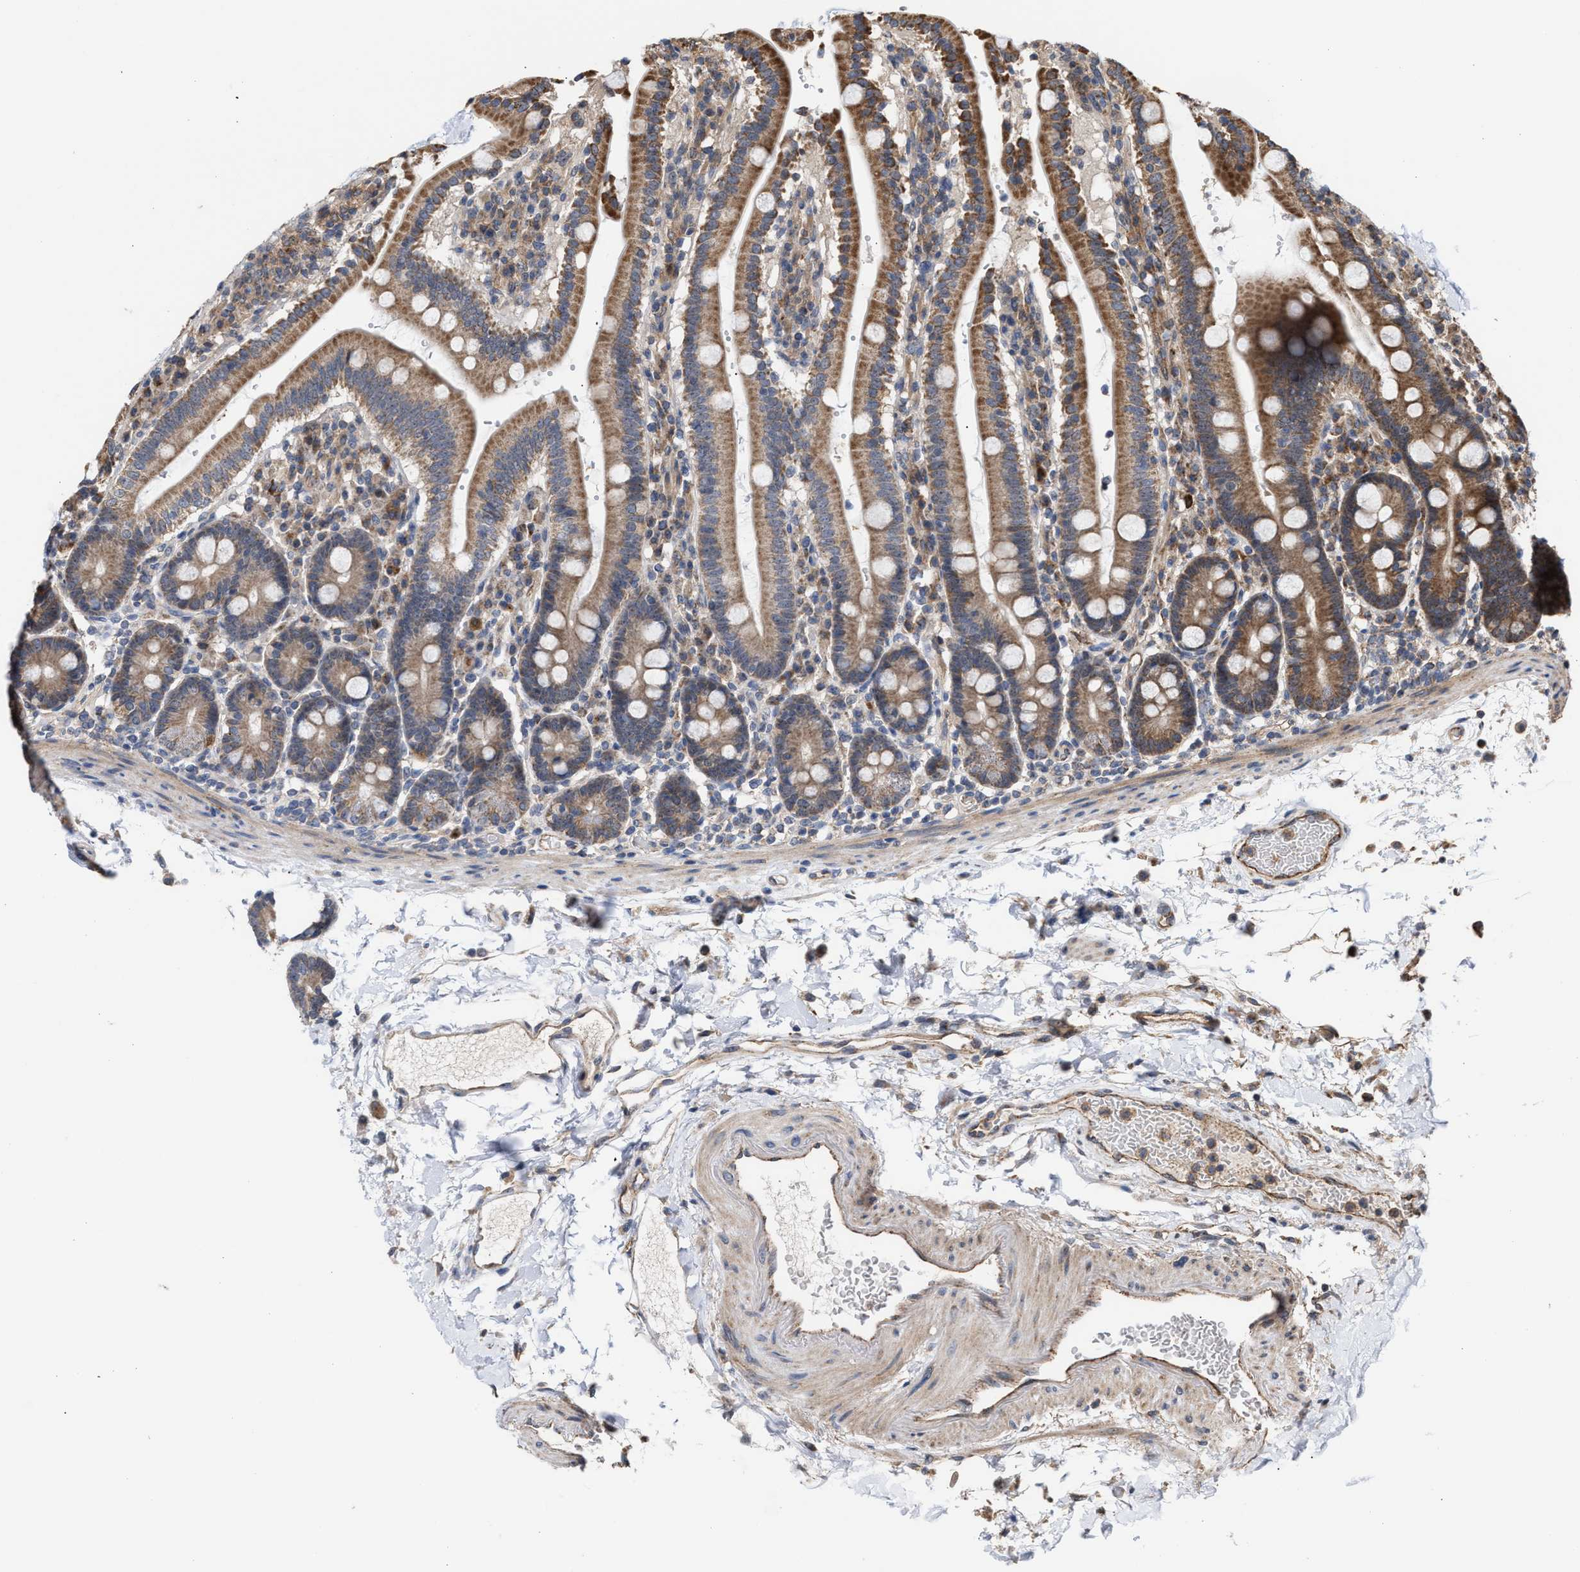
{"staining": {"intensity": "moderate", "quantity": ">75%", "location": "cytoplasmic/membranous"}, "tissue": "duodenum", "cell_type": "Glandular cells", "image_type": "normal", "snomed": [{"axis": "morphology", "description": "Normal tissue, NOS"}, {"axis": "topography", "description": "Small intestine, NOS"}], "caption": "Immunohistochemical staining of benign human duodenum reveals >75% levels of moderate cytoplasmic/membranous protein staining in about >75% of glandular cells. (brown staining indicates protein expression, while blue staining denotes nuclei).", "gene": "EXOSC2", "patient": {"sex": "female", "age": 71}}